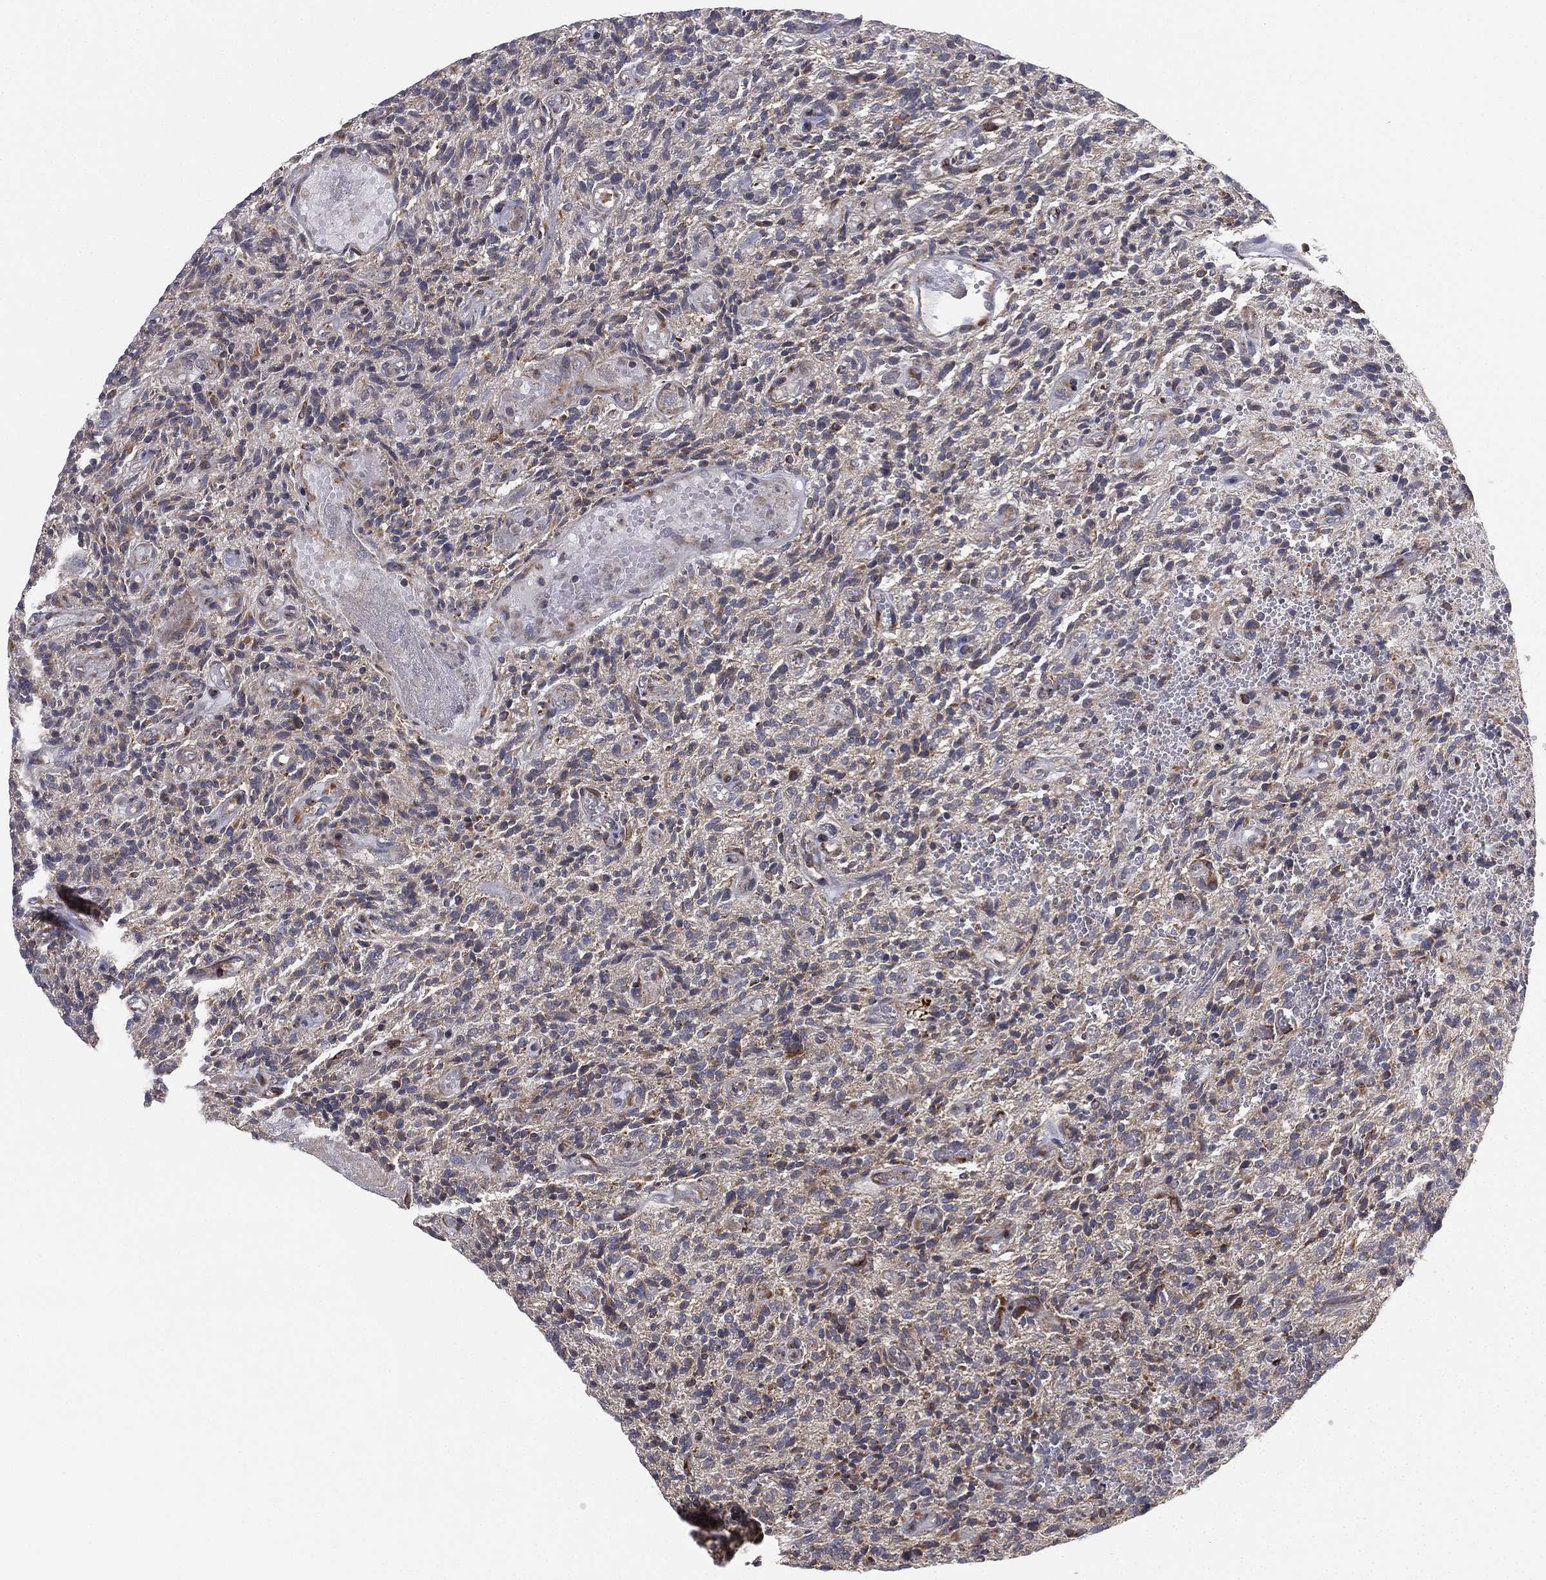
{"staining": {"intensity": "moderate", "quantity": "<25%", "location": "cytoplasmic/membranous"}, "tissue": "glioma", "cell_type": "Tumor cells", "image_type": "cancer", "snomed": [{"axis": "morphology", "description": "Glioma, malignant, High grade"}, {"axis": "topography", "description": "Brain"}], "caption": "This is a histology image of IHC staining of malignant glioma (high-grade), which shows moderate positivity in the cytoplasmic/membranous of tumor cells.", "gene": "CYB5B", "patient": {"sex": "male", "age": 64}}